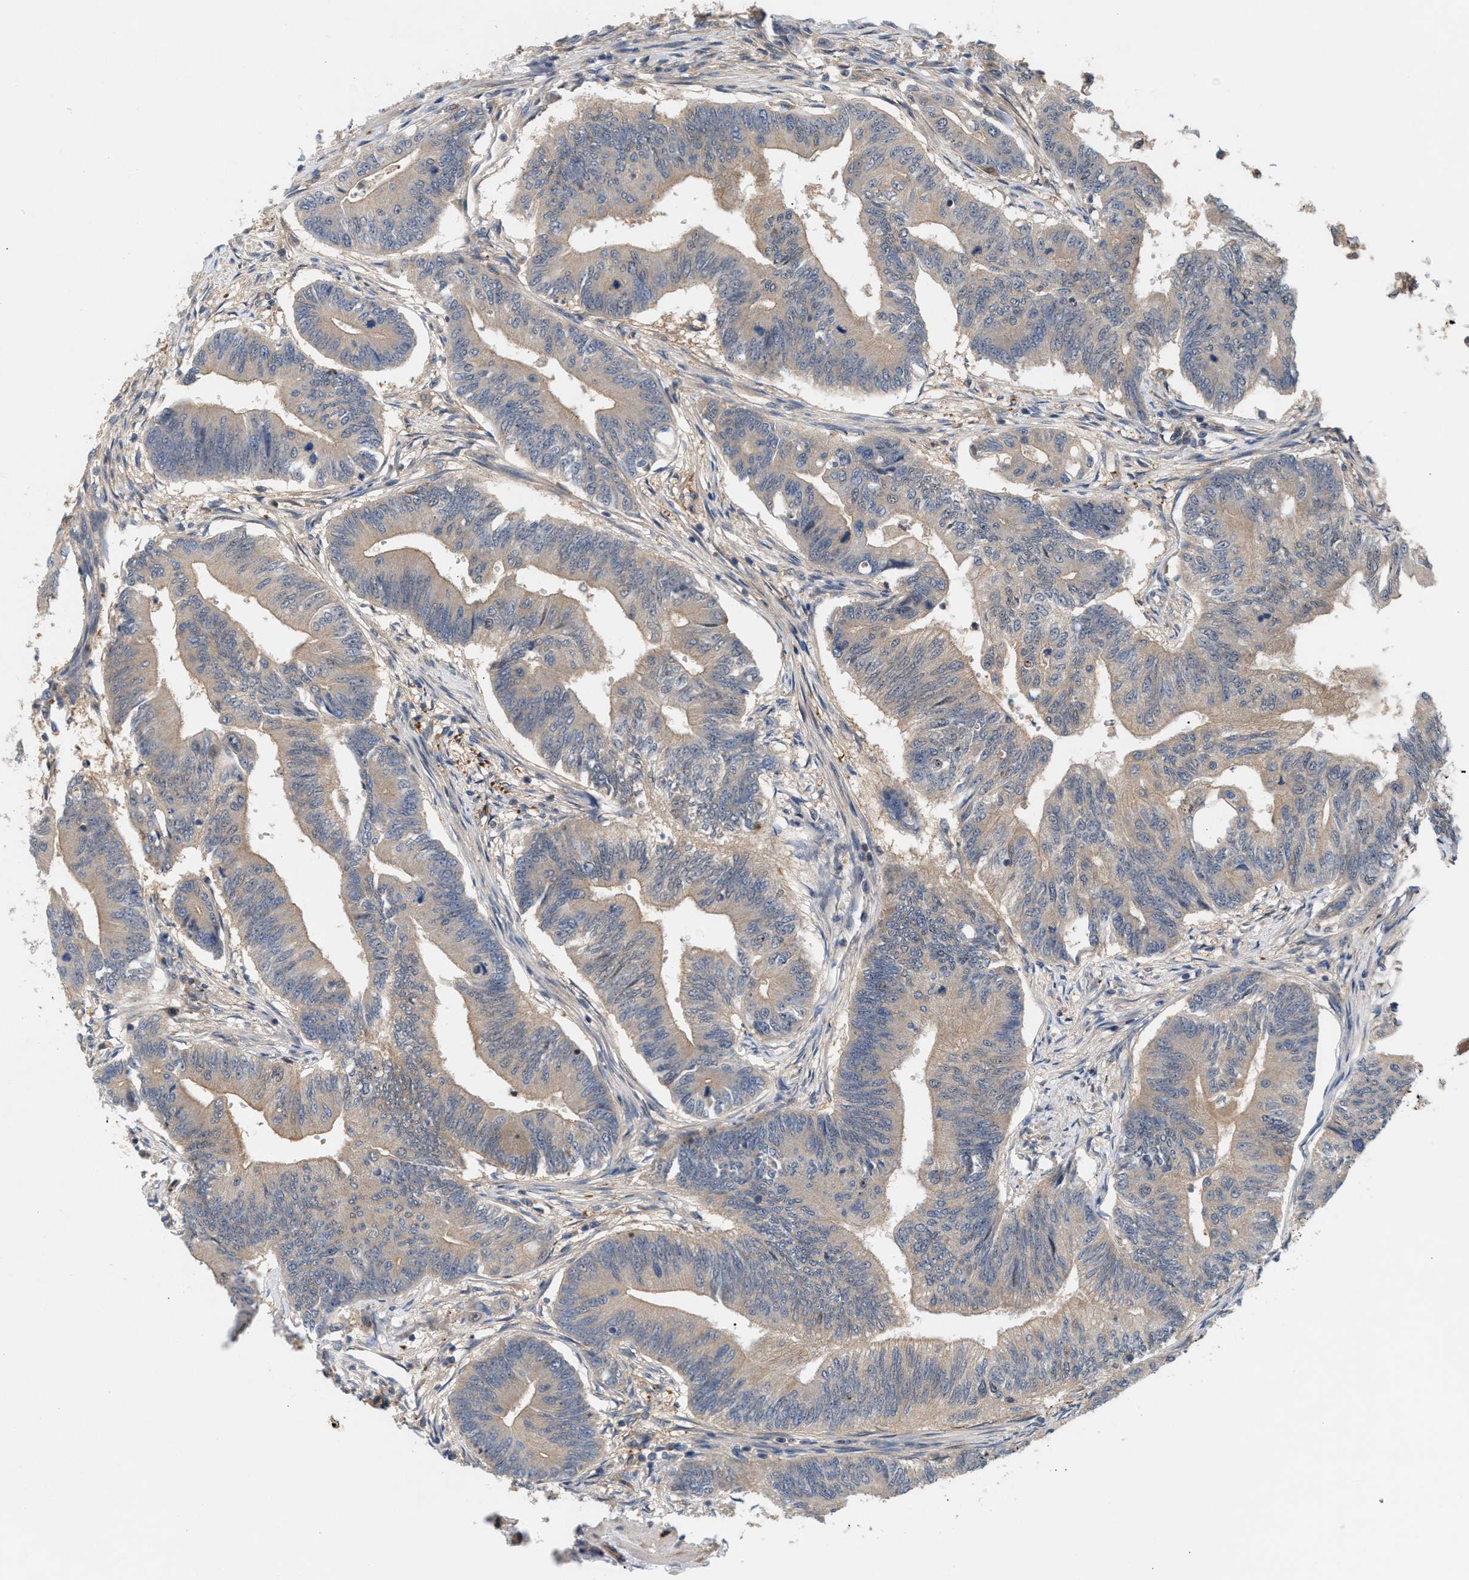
{"staining": {"intensity": "weak", "quantity": "25%-75%", "location": "cytoplasmic/membranous"}, "tissue": "colorectal cancer", "cell_type": "Tumor cells", "image_type": "cancer", "snomed": [{"axis": "morphology", "description": "Adenoma, NOS"}, {"axis": "morphology", "description": "Adenocarcinoma, NOS"}, {"axis": "topography", "description": "Colon"}], "caption": "Colorectal cancer (adenoma) stained with a brown dye demonstrates weak cytoplasmic/membranous positive staining in approximately 25%-75% of tumor cells.", "gene": "GLOD4", "patient": {"sex": "male", "age": 79}}